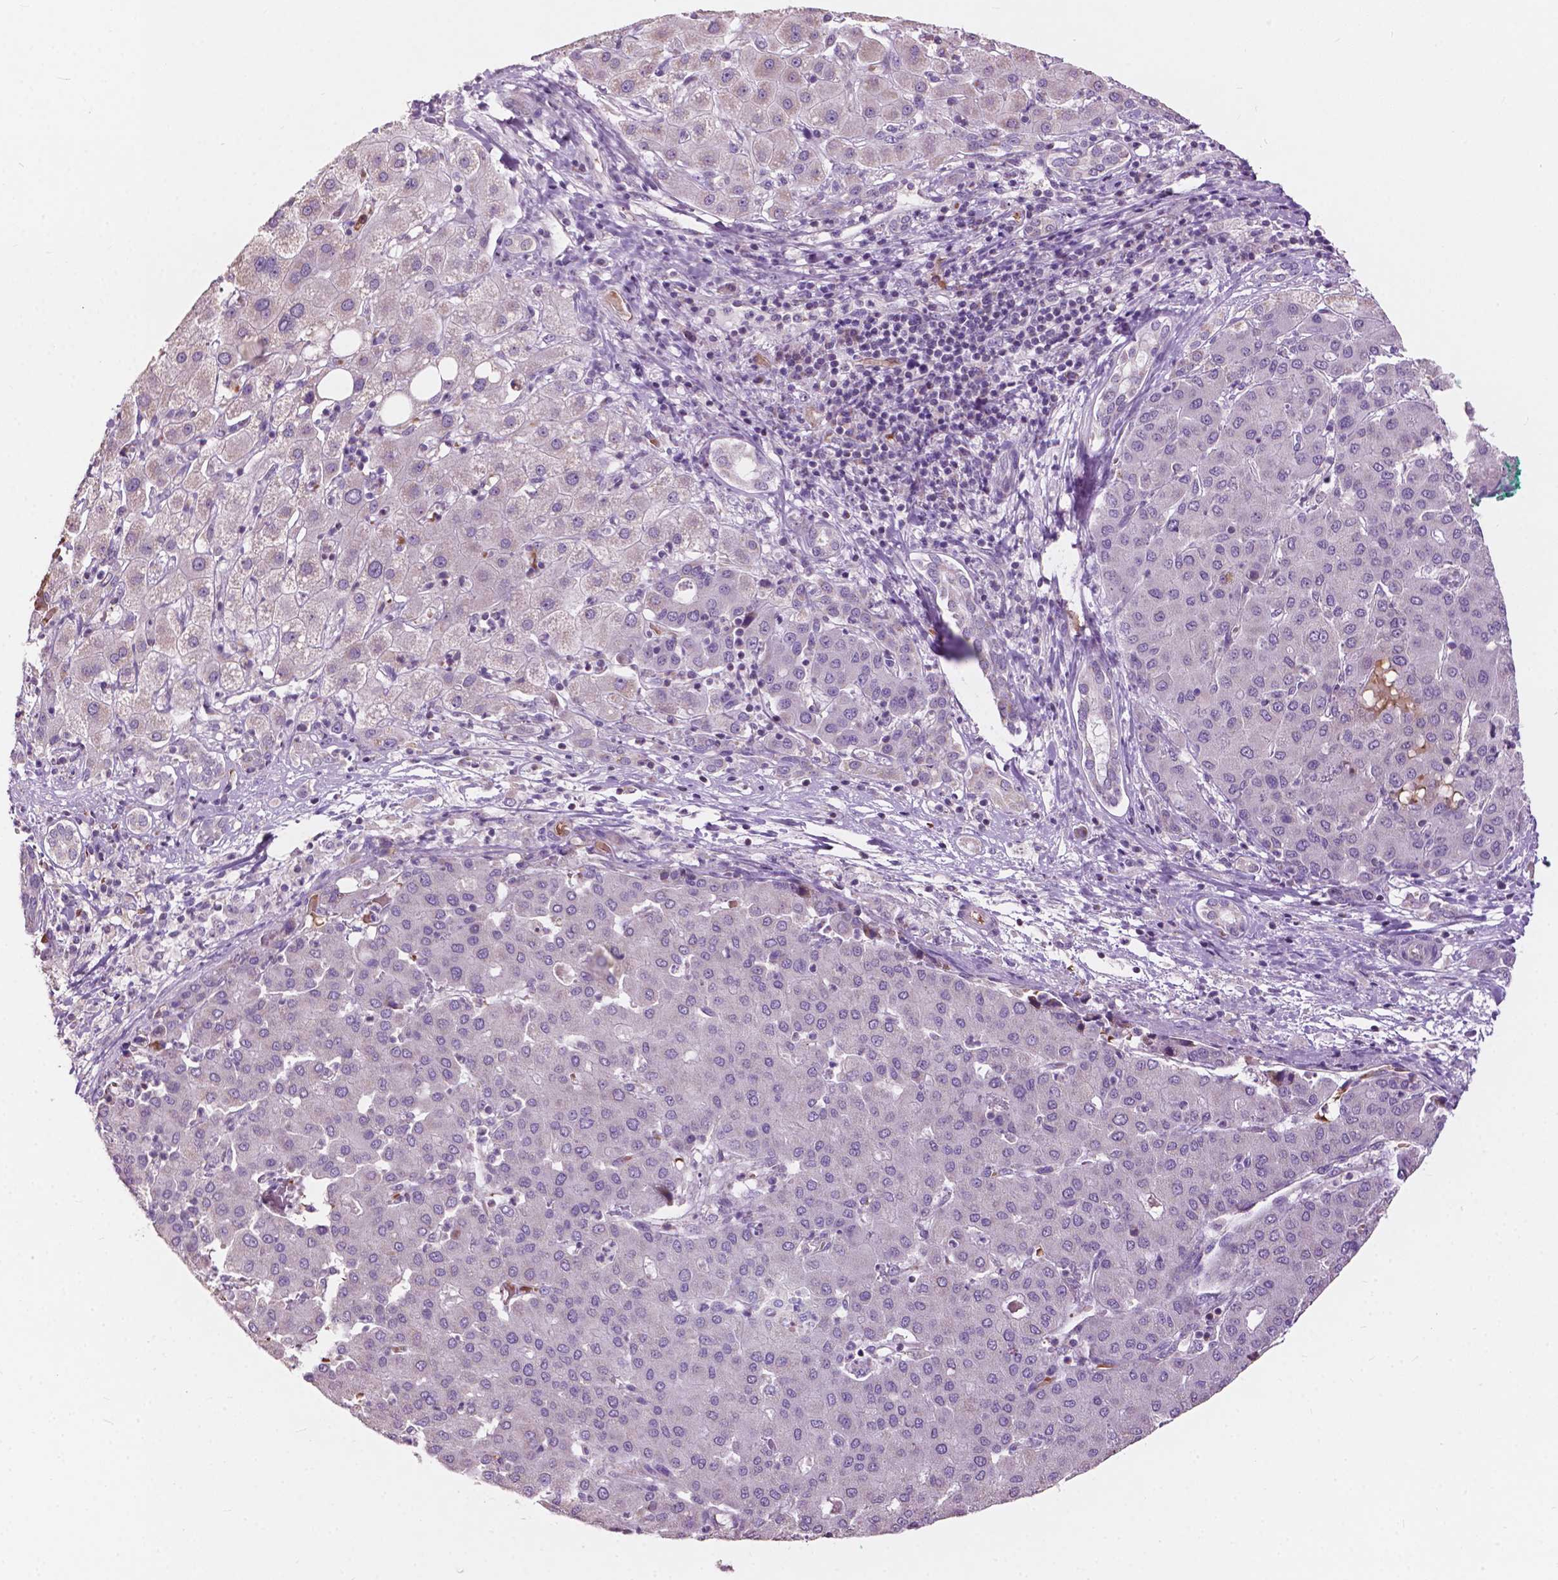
{"staining": {"intensity": "negative", "quantity": "none", "location": "none"}, "tissue": "liver cancer", "cell_type": "Tumor cells", "image_type": "cancer", "snomed": [{"axis": "morphology", "description": "Carcinoma, Hepatocellular, NOS"}, {"axis": "topography", "description": "Liver"}], "caption": "Immunohistochemical staining of human liver hepatocellular carcinoma exhibits no significant positivity in tumor cells.", "gene": "NDUFS1", "patient": {"sex": "male", "age": 65}}